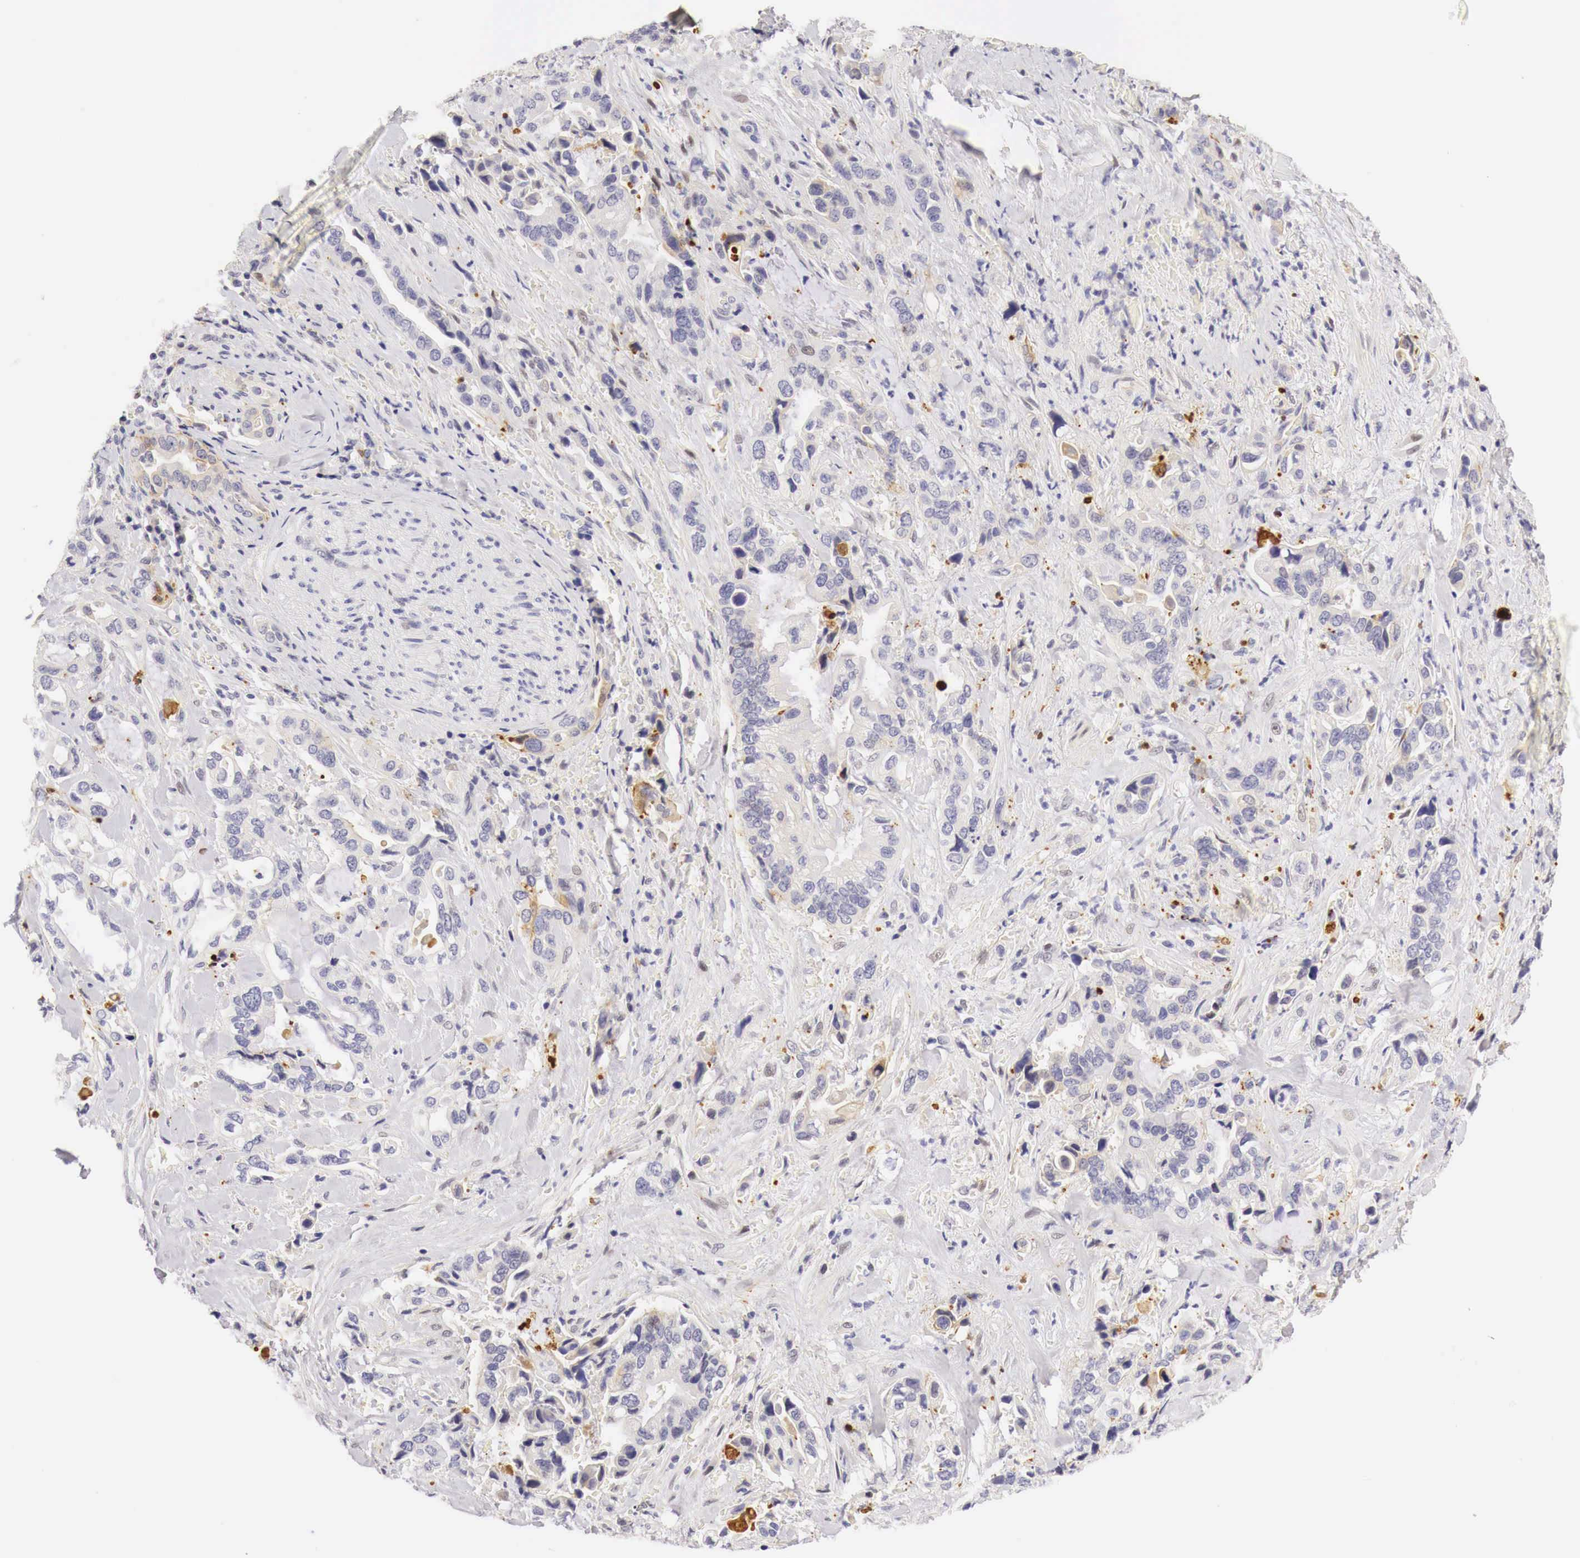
{"staining": {"intensity": "negative", "quantity": "none", "location": "none"}, "tissue": "pancreatic cancer", "cell_type": "Tumor cells", "image_type": "cancer", "snomed": [{"axis": "morphology", "description": "Adenocarcinoma, NOS"}, {"axis": "topography", "description": "Pancreas"}], "caption": "Tumor cells show no significant protein staining in pancreatic adenocarcinoma. (Immunohistochemistry, brightfield microscopy, high magnification).", "gene": "CASP3", "patient": {"sex": "male", "age": 69}}